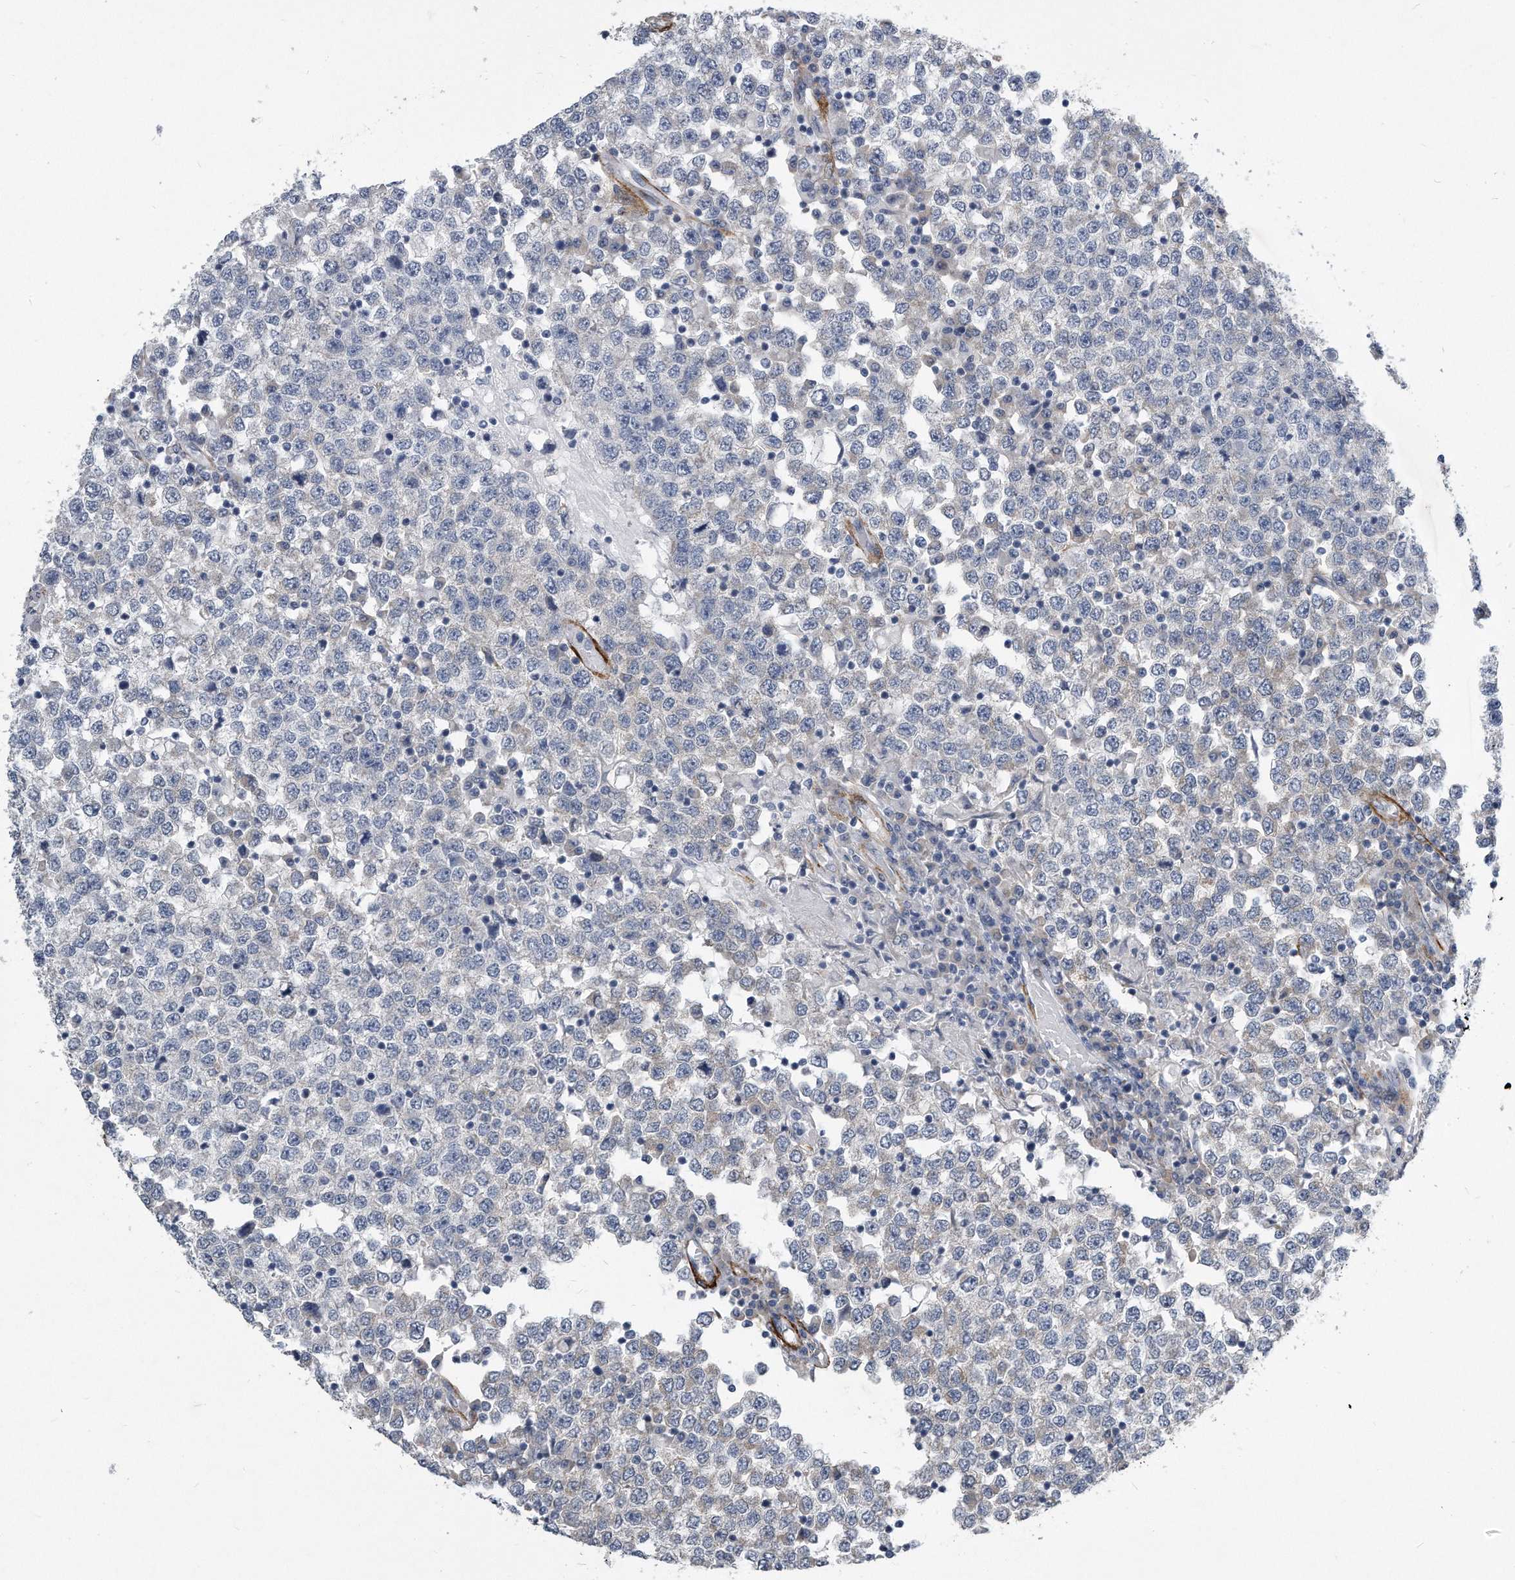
{"staining": {"intensity": "negative", "quantity": "none", "location": "none"}, "tissue": "testis cancer", "cell_type": "Tumor cells", "image_type": "cancer", "snomed": [{"axis": "morphology", "description": "Seminoma, NOS"}, {"axis": "topography", "description": "Testis"}], "caption": "IHC photomicrograph of neoplastic tissue: human testis cancer (seminoma) stained with DAB (3,3'-diaminobenzidine) exhibits no significant protein positivity in tumor cells.", "gene": "EIF2B4", "patient": {"sex": "male", "age": 65}}